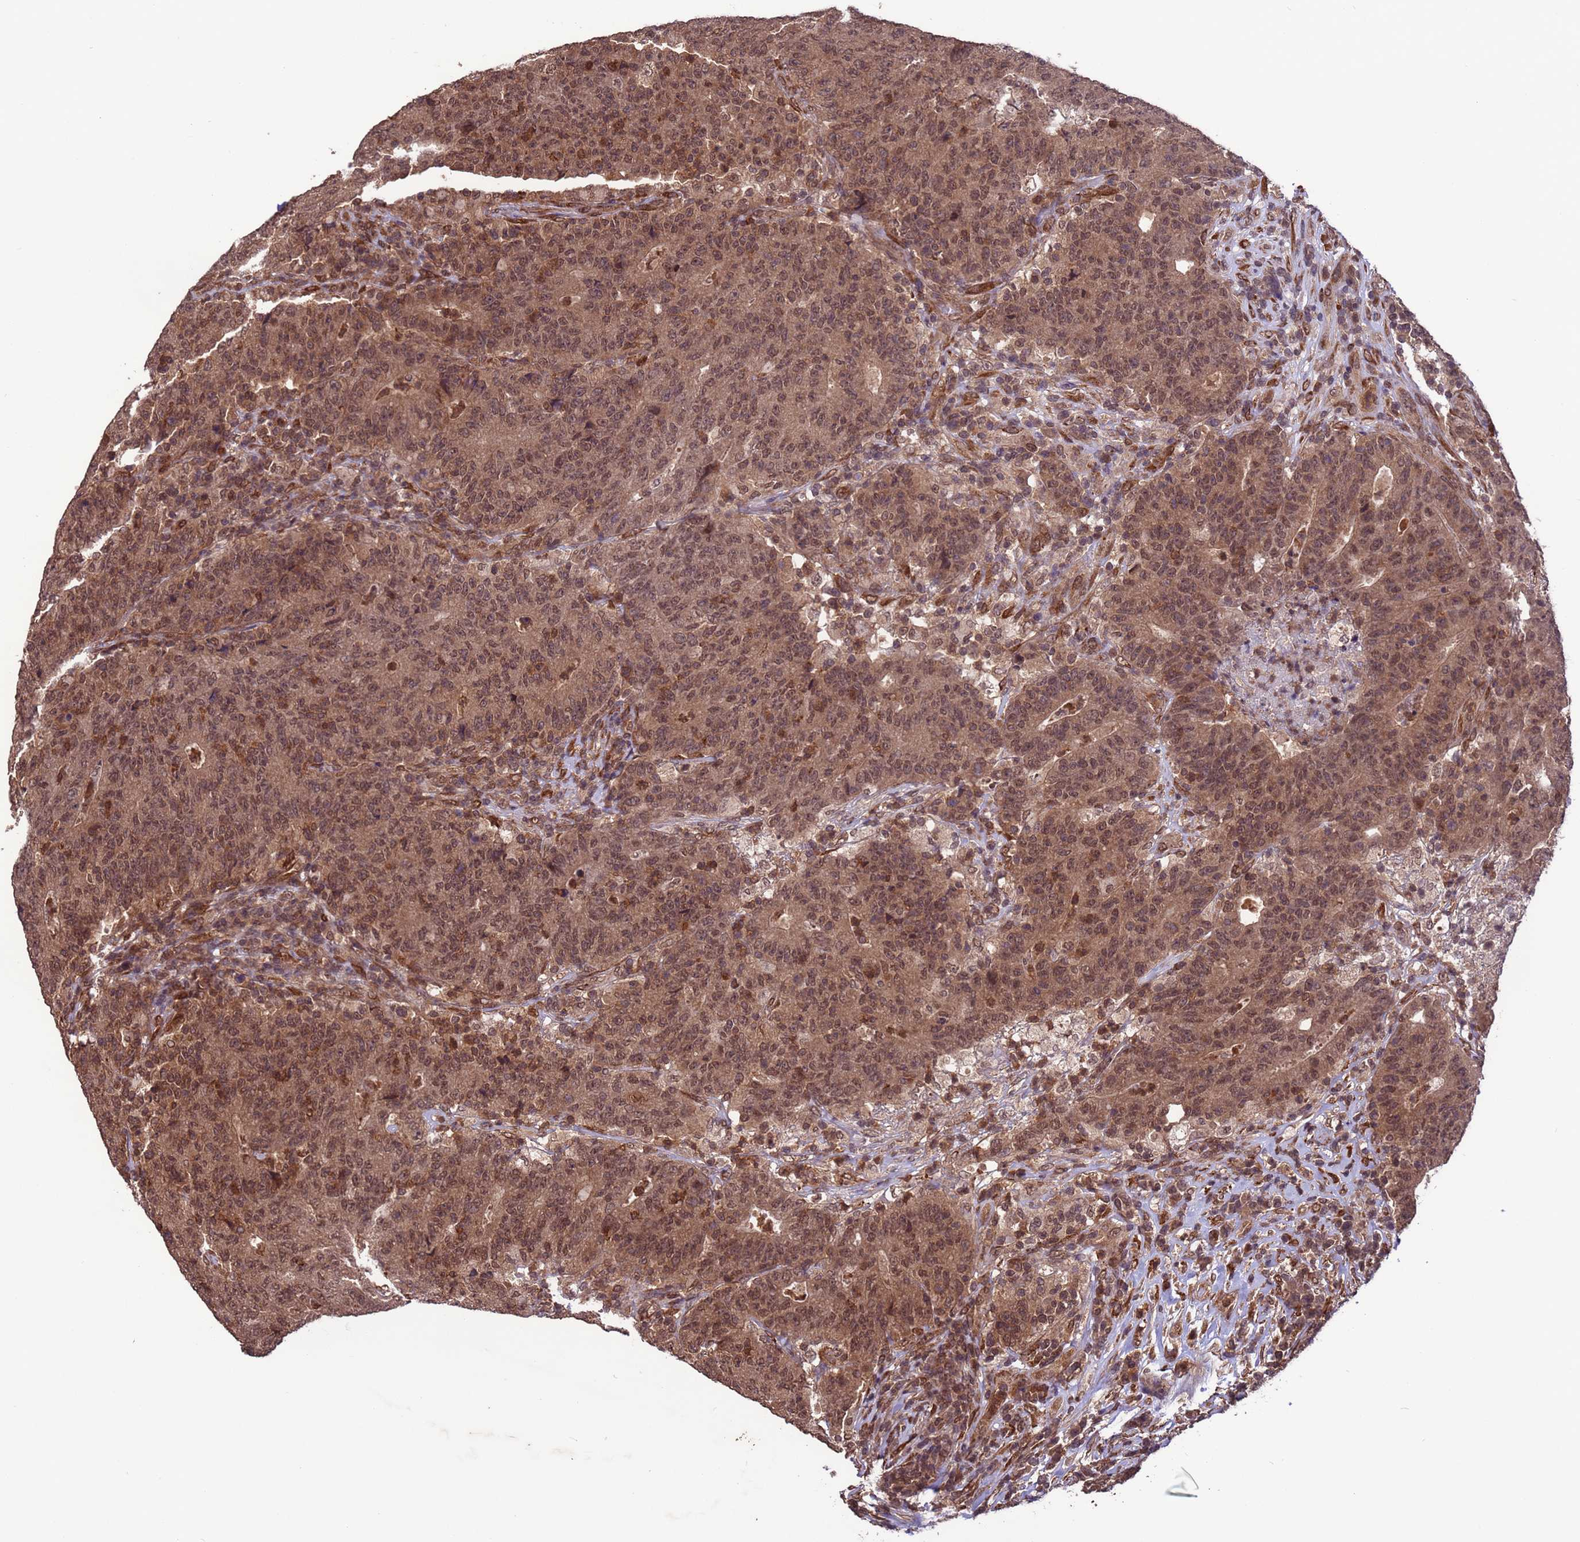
{"staining": {"intensity": "moderate", "quantity": ">75%", "location": "cytoplasmic/membranous,nuclear"}, "tissue": "colorectal cancer", "cell_type": "Tumor cells", "image_type": "cancer", "snomed": [{"axis": "morphology", "description": "Adenocarcinoma, NOS"}, {"axis": "topography", "description": "Colon"}], "caption": "The micrograph shows a brown stain indicating the presence of a protein in the cytoplasmic/membranous and nuclear of tumor cells in colorectal adenocarcinoma. Nuclei are stained in blue.", "gene": "VSTM4", "patient": {"sex": "female", "age": 75}}